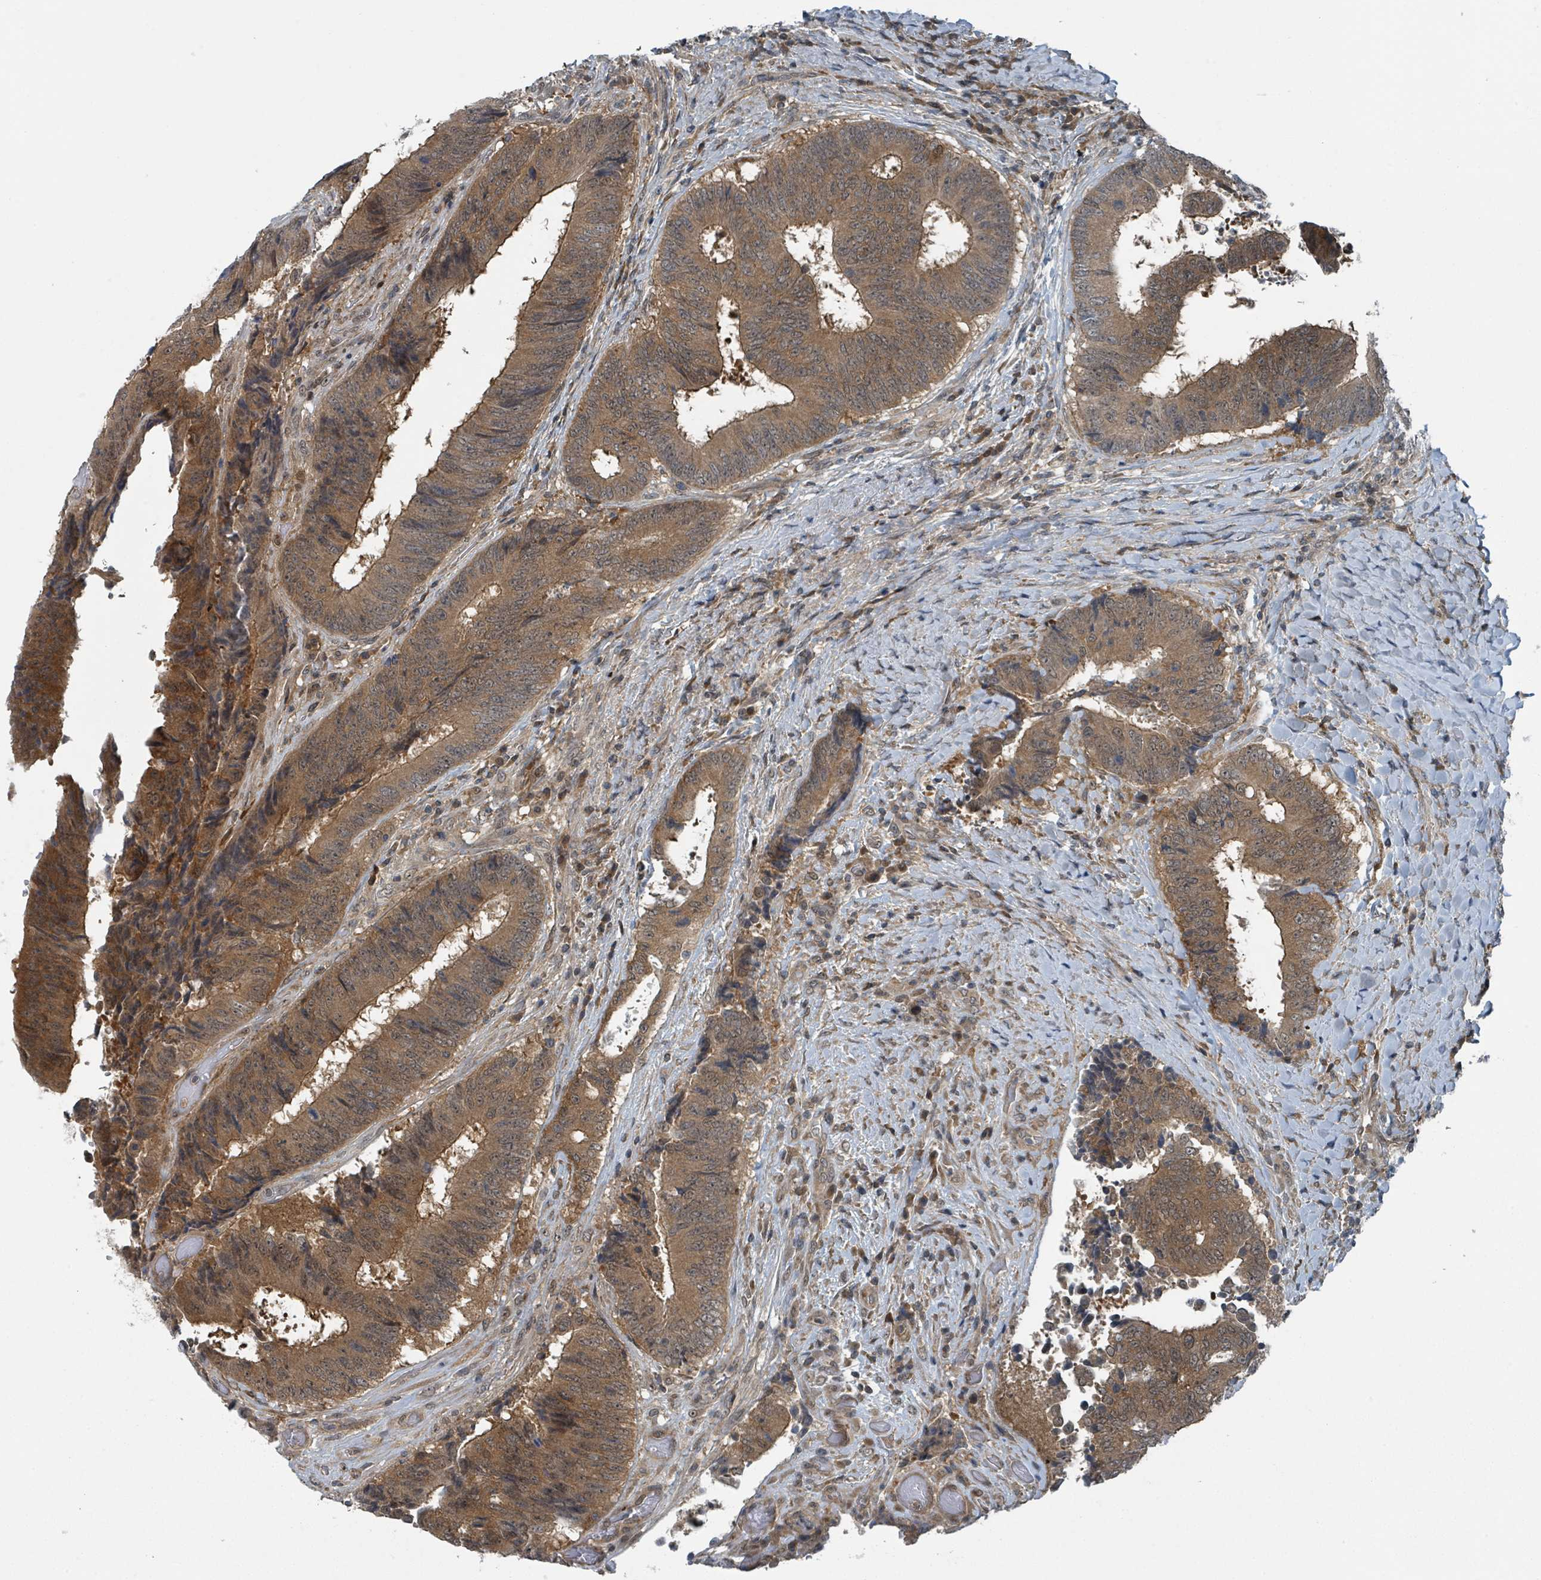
{"staining": {"intensity": "moderate", "quantity": ">75%", "location": "cytoplasmic/membranous,nuclear"}, "tissue": "colorectal cancer", "cell_type": "Tumor cells", "image_type": "cancer", "snomed": [{"axis": "morphology", "description": "Adenocarcinoma, NOS"}, {"axis": "topography", "description": "Rectum"}], "caption": "An immunohistochemistry photomicrograph of tumor tissue is shown. Protein staining in brown labels moderate cytoplasmic/membranous and nuclear positivity in colorectal adenocarcinoma within tumor cells.", "gene": "GOLGA7", "patient": {"sex": "male", "age": 72}}